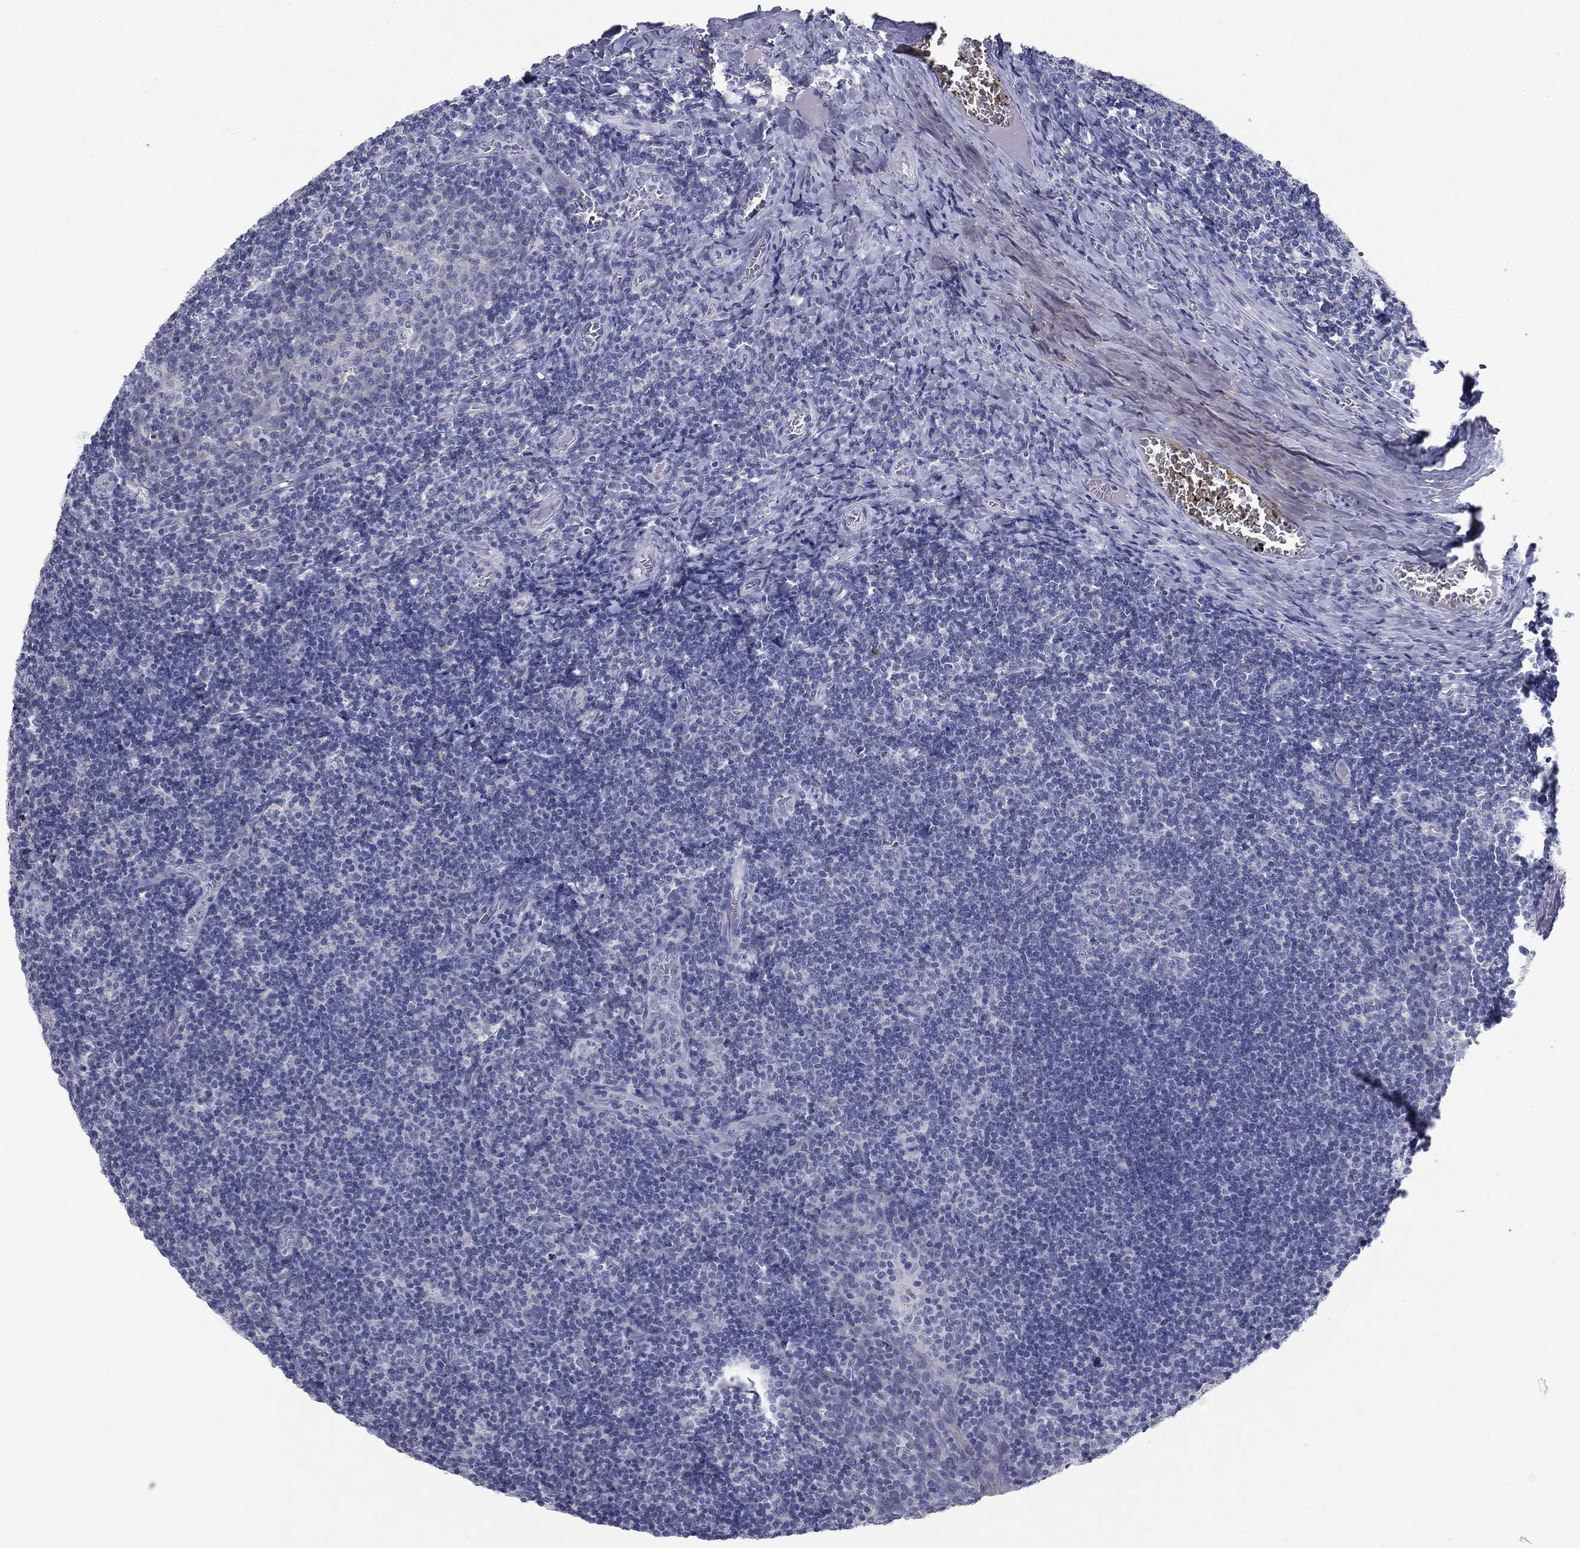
{"staining": {"intensity": "negative", "quantity": "none", "location": "none"}, "tissue": "tonsil", "cell_type": "Germinal center cells", "image_type": "normal", "snomed": [{"axis": "morphology", "description": "Normal tissue, NOS"}, {"axis": "topography", "description": "Tonsil"}], "caption": "Immunohistochemistry (IHC) photomicrograph of unremarkable human tonsil stained for a protein (brown), which displays no positivity in germinal center cells.", "gene": "CNTNAP4", "patient": {"sex": "female", "age": 13}}